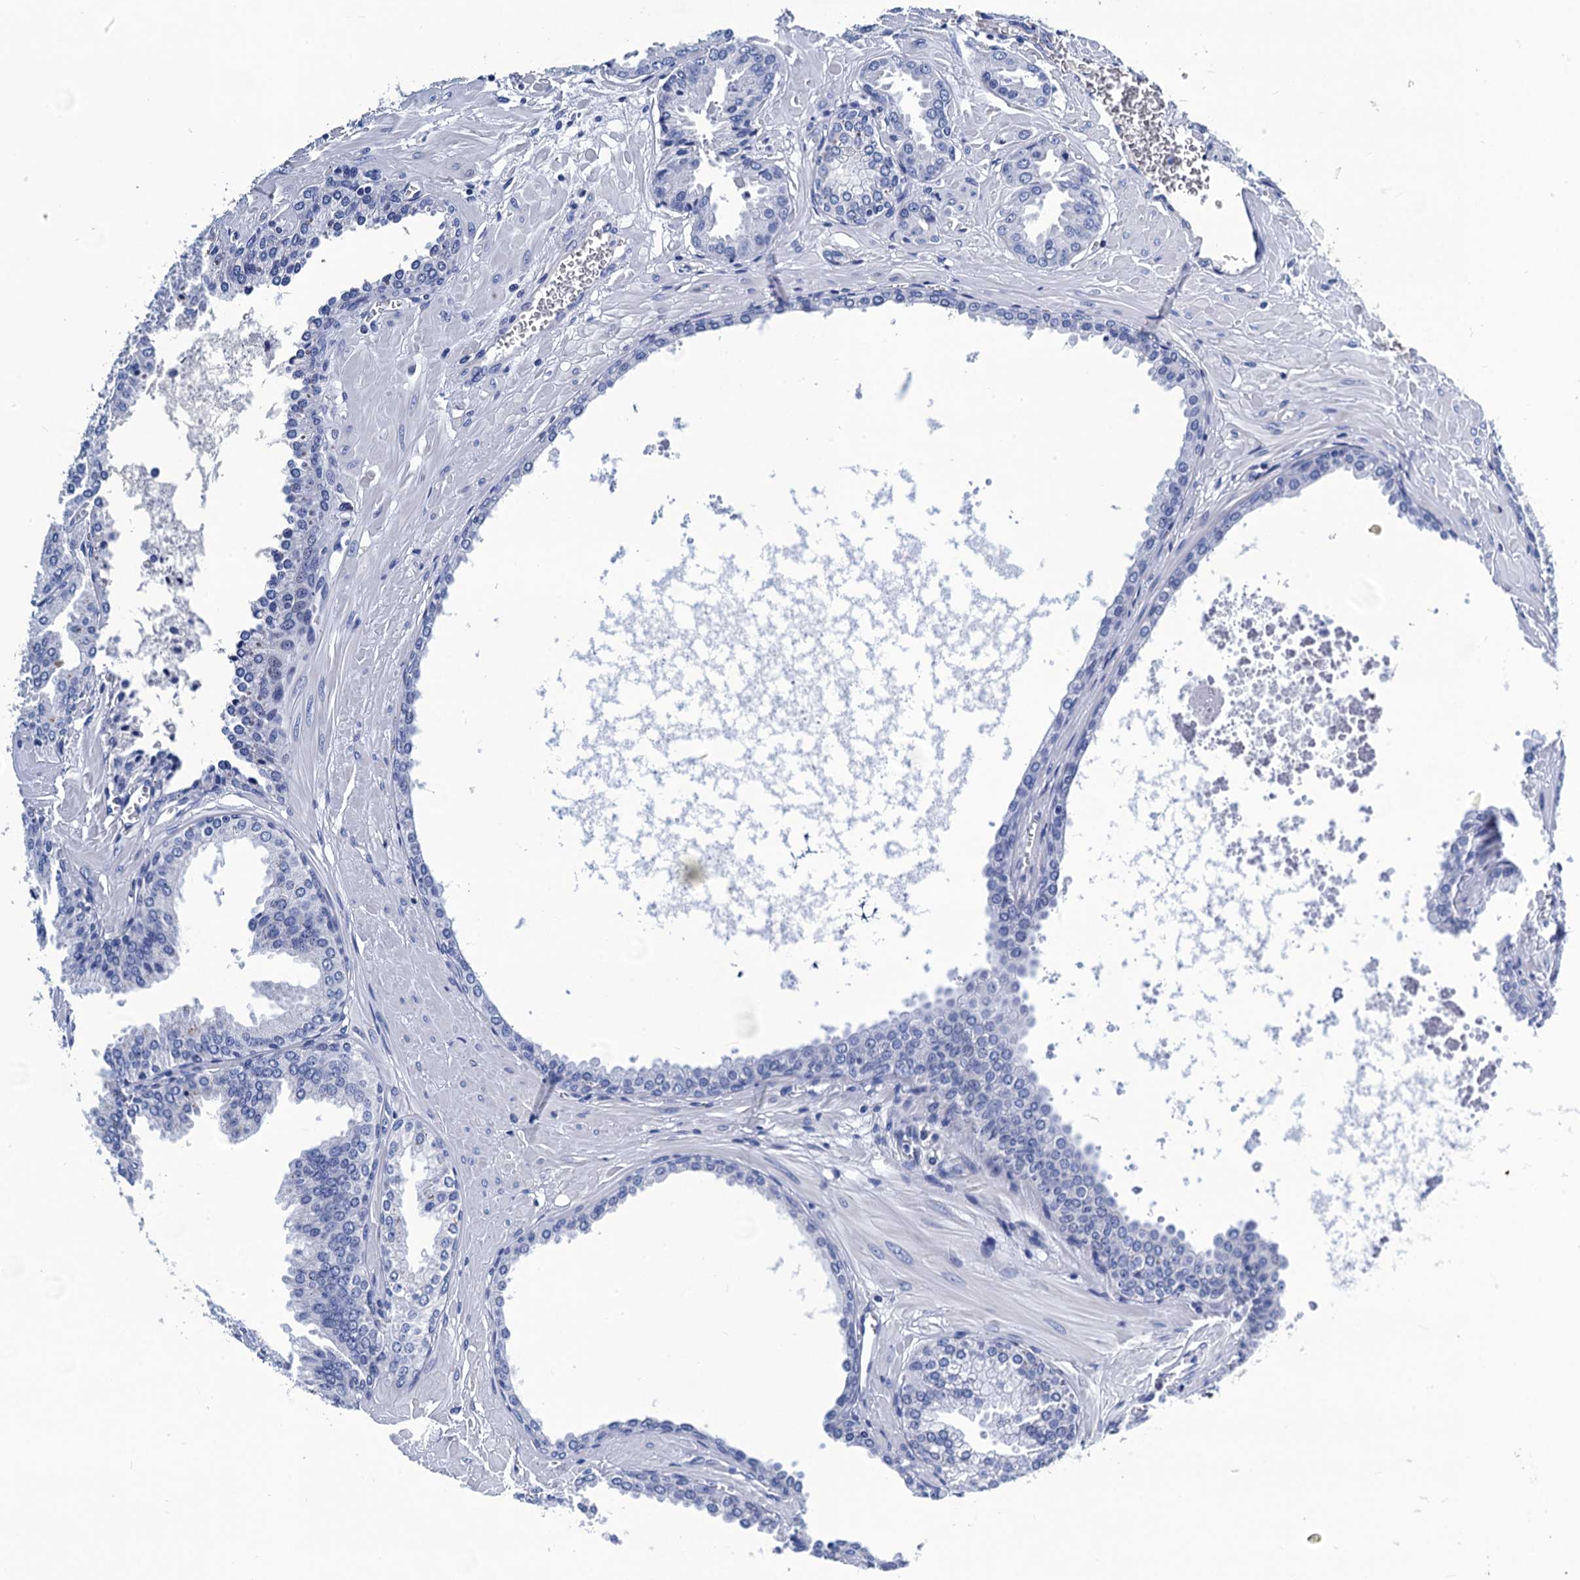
{"staining": {"intensity": "negative", "quantity": "none", "location": "none"}, "tissue": "prostate cancer", "cell_type": "Tumor cells", "image_type": "cancer", "snomed": [{"axis": "morphology", "description": "Adenocarcinoma, Low grade"}, {"axis": "topography", "description": "Prostate"}], "caption": "Immunohistochemical staining of low-grade adenocarcinoma (prostate) shows no significant staining in tumor cells. The staining is performed using DAB brown chromogen with nuclei counter-stained in using hematoxylin.", "gene": "LRRC30", "patient": {"sex": "male", "age": 67}}